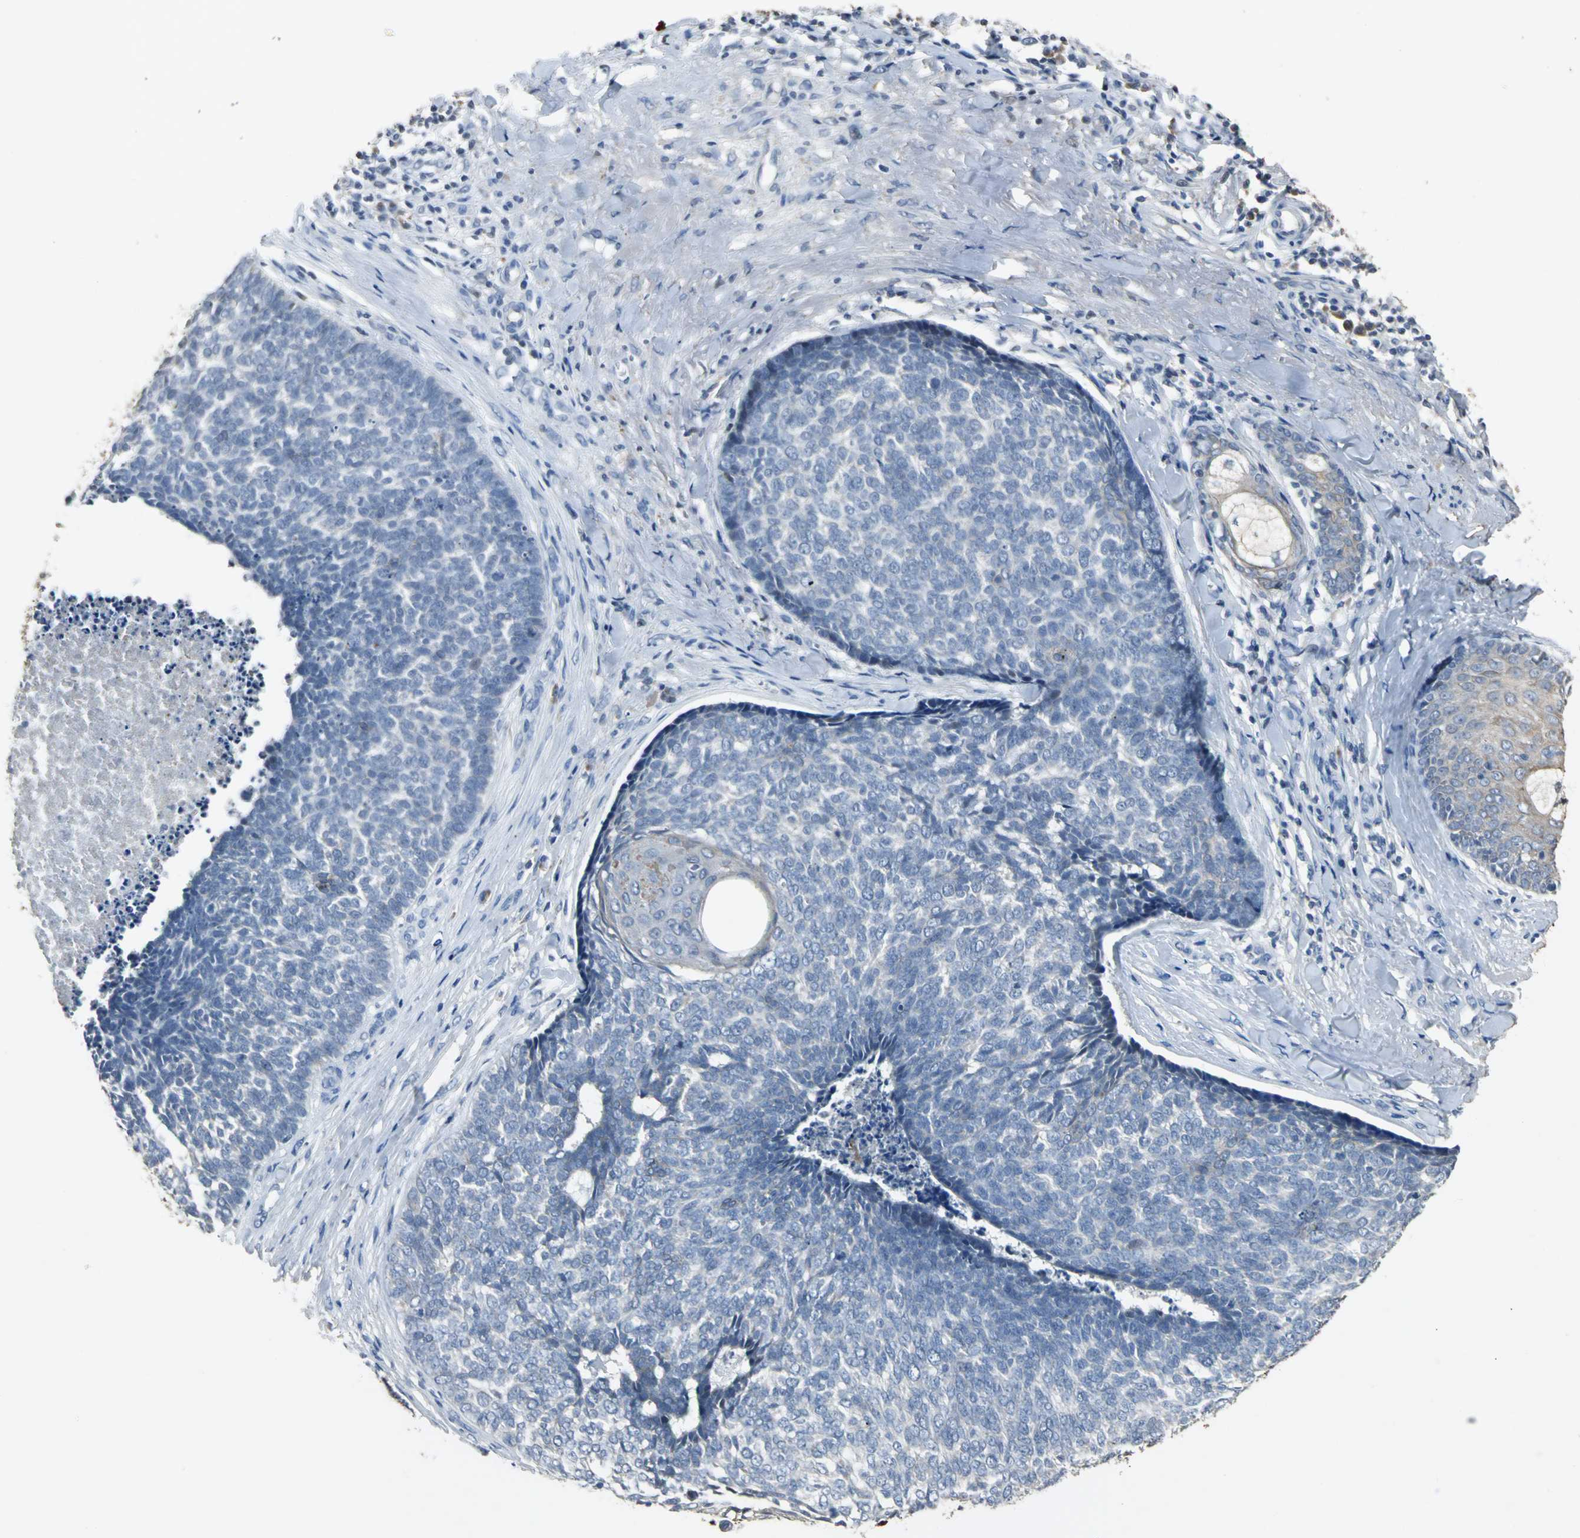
{"staining": {"intensity": "weak", "quantity": "<25%", "location": "cytoplasmic/membranous"}, "tissue": "skin cancer", "cell_type": "Tumor cells", "image_type": "cancer", "snomed": [{"axis": "morphology", "description": "Basal cell carcinoma"}, {"axis": "topography", "description": "Skin"}], "caption": "The image reveals no significant staining in tumor cells of skin basal cell carcinoma. The staining is performed using DAB brown chromogen with nuclei counter-stained in using hematoxylin.", "gene": "JADE3", "patient": {"sex": "male", "age": 84}}